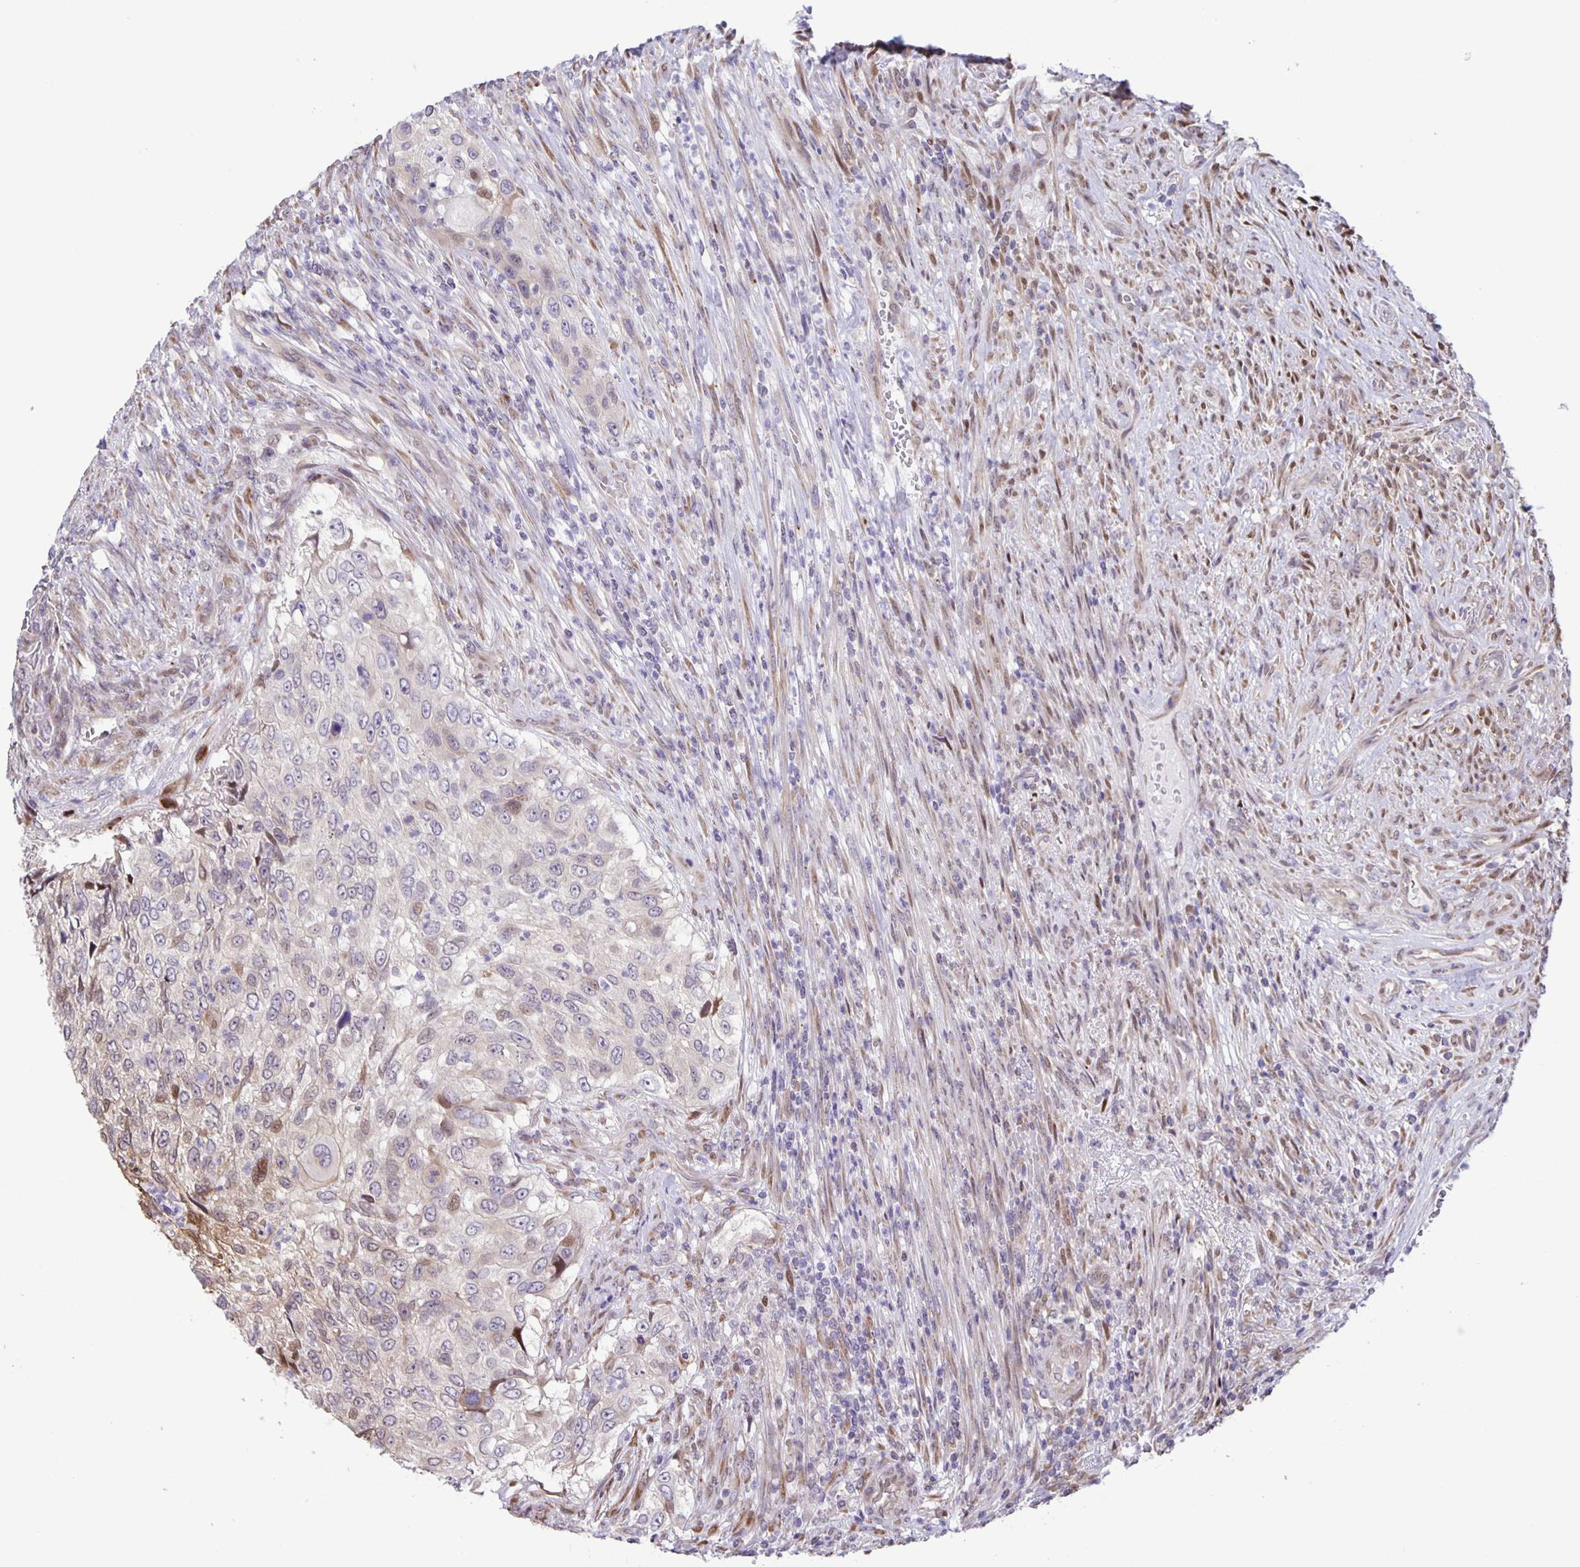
{"staining": {"intensity": "weak", "quantity": "<25%", "location": "cytoplasmic/membranous"}, "tissue": "urothelial cancer", "cell_type": "Tumor cells", "image_type": "cancer", "snomed": [{"axis": "morphology", "description": "Urothelial carcinoma, High grade"}, {"axis": "topography", "description": "Urinary bladder"}], "caption": "Tumor cells are negative for protein expression in human urothelial cancer.", "gene": "MAPK12", "patient": {"sex": "female", "age": 60}}